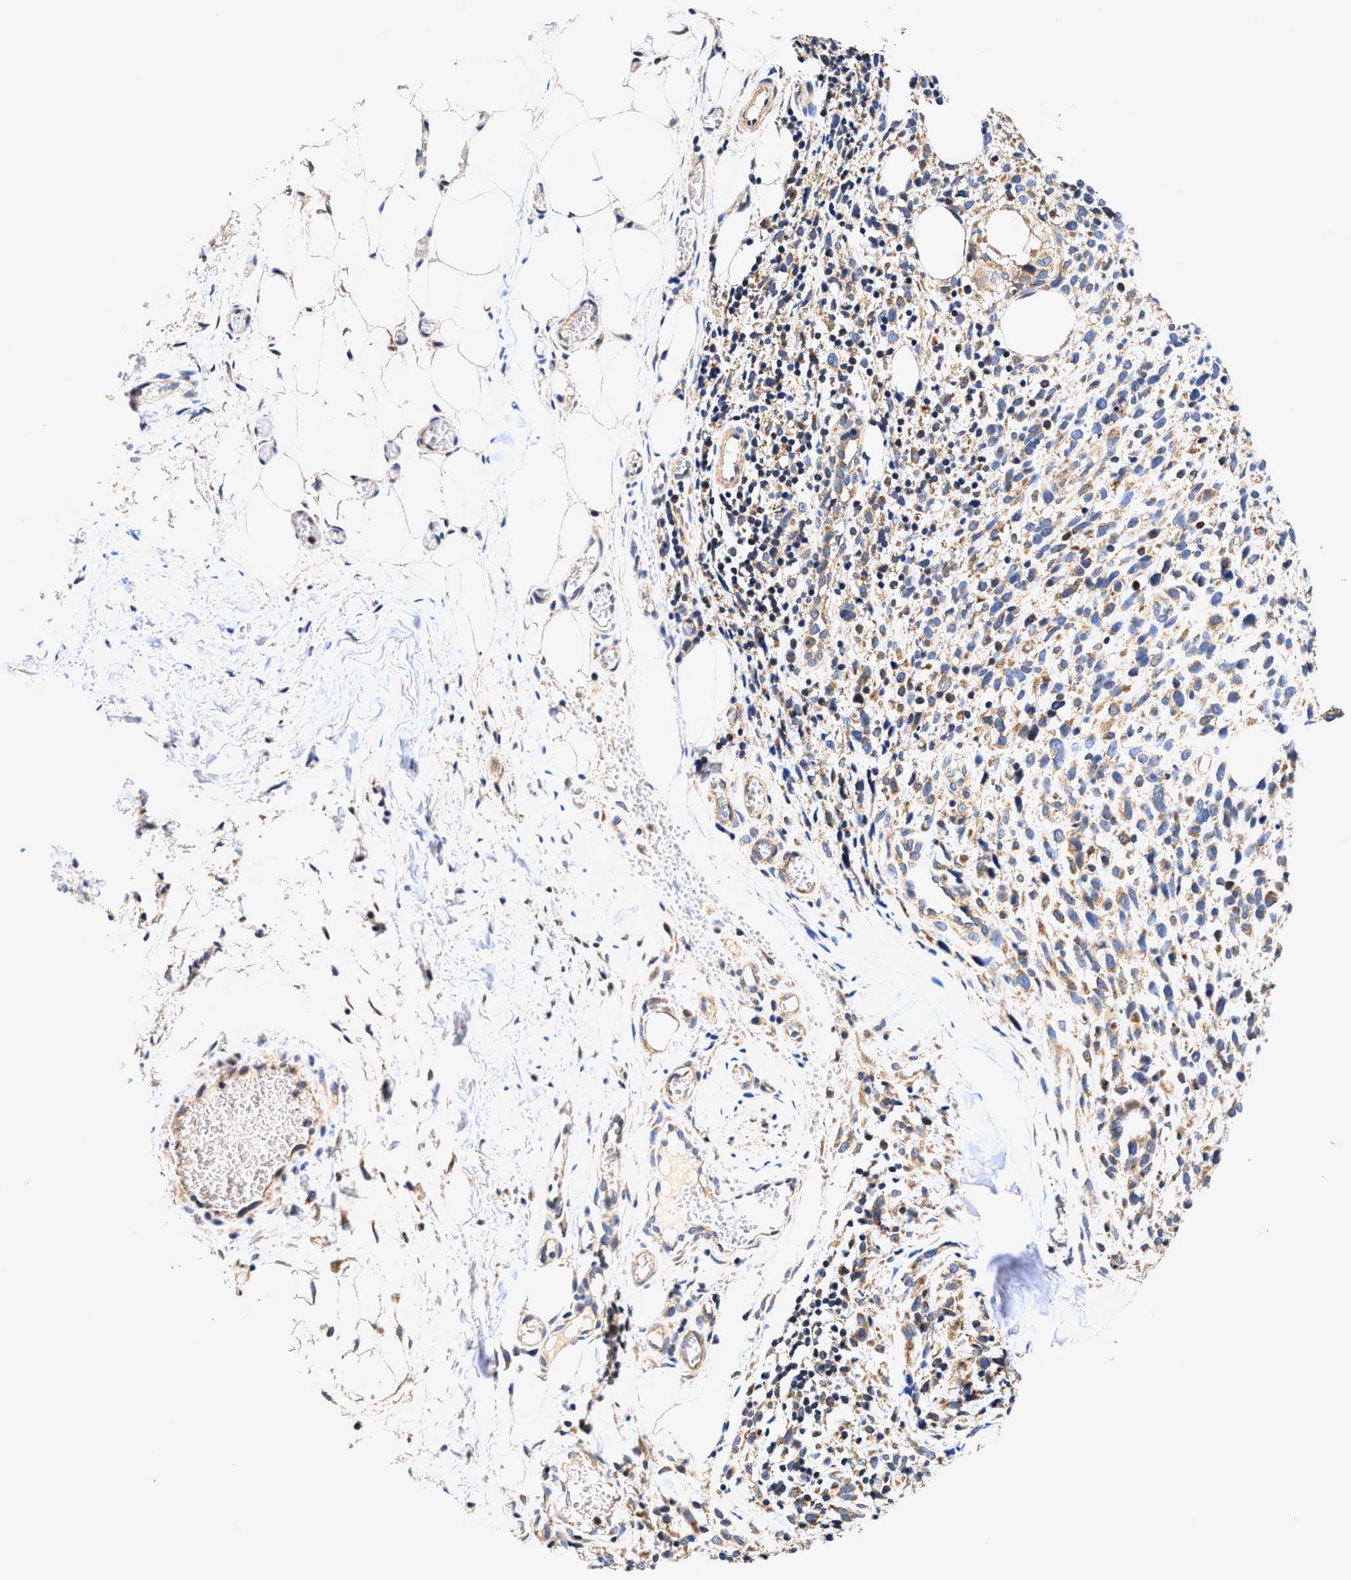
{"staining": {"intensity": "moderate", "quantity": "25%-75%", "location": "cytoplasmic/membranous"}, "tissue": "melanoma", "cell_type": "Tumor cells", "image_type": "cancer", "snomed": [{"axis": "morphology", "description": "Malignant melanoma, NOS"}, {"axis": "topography", "description": "Skin"}], "caption": "Malignant melanoma tissue shows moderate cytoplasmic/membranous expression in about 25%-75% of tumor cells, visualized by immunohistochemistry.", "gene": "EFNA4", "patient": {"sex": "female", "age": 55}}